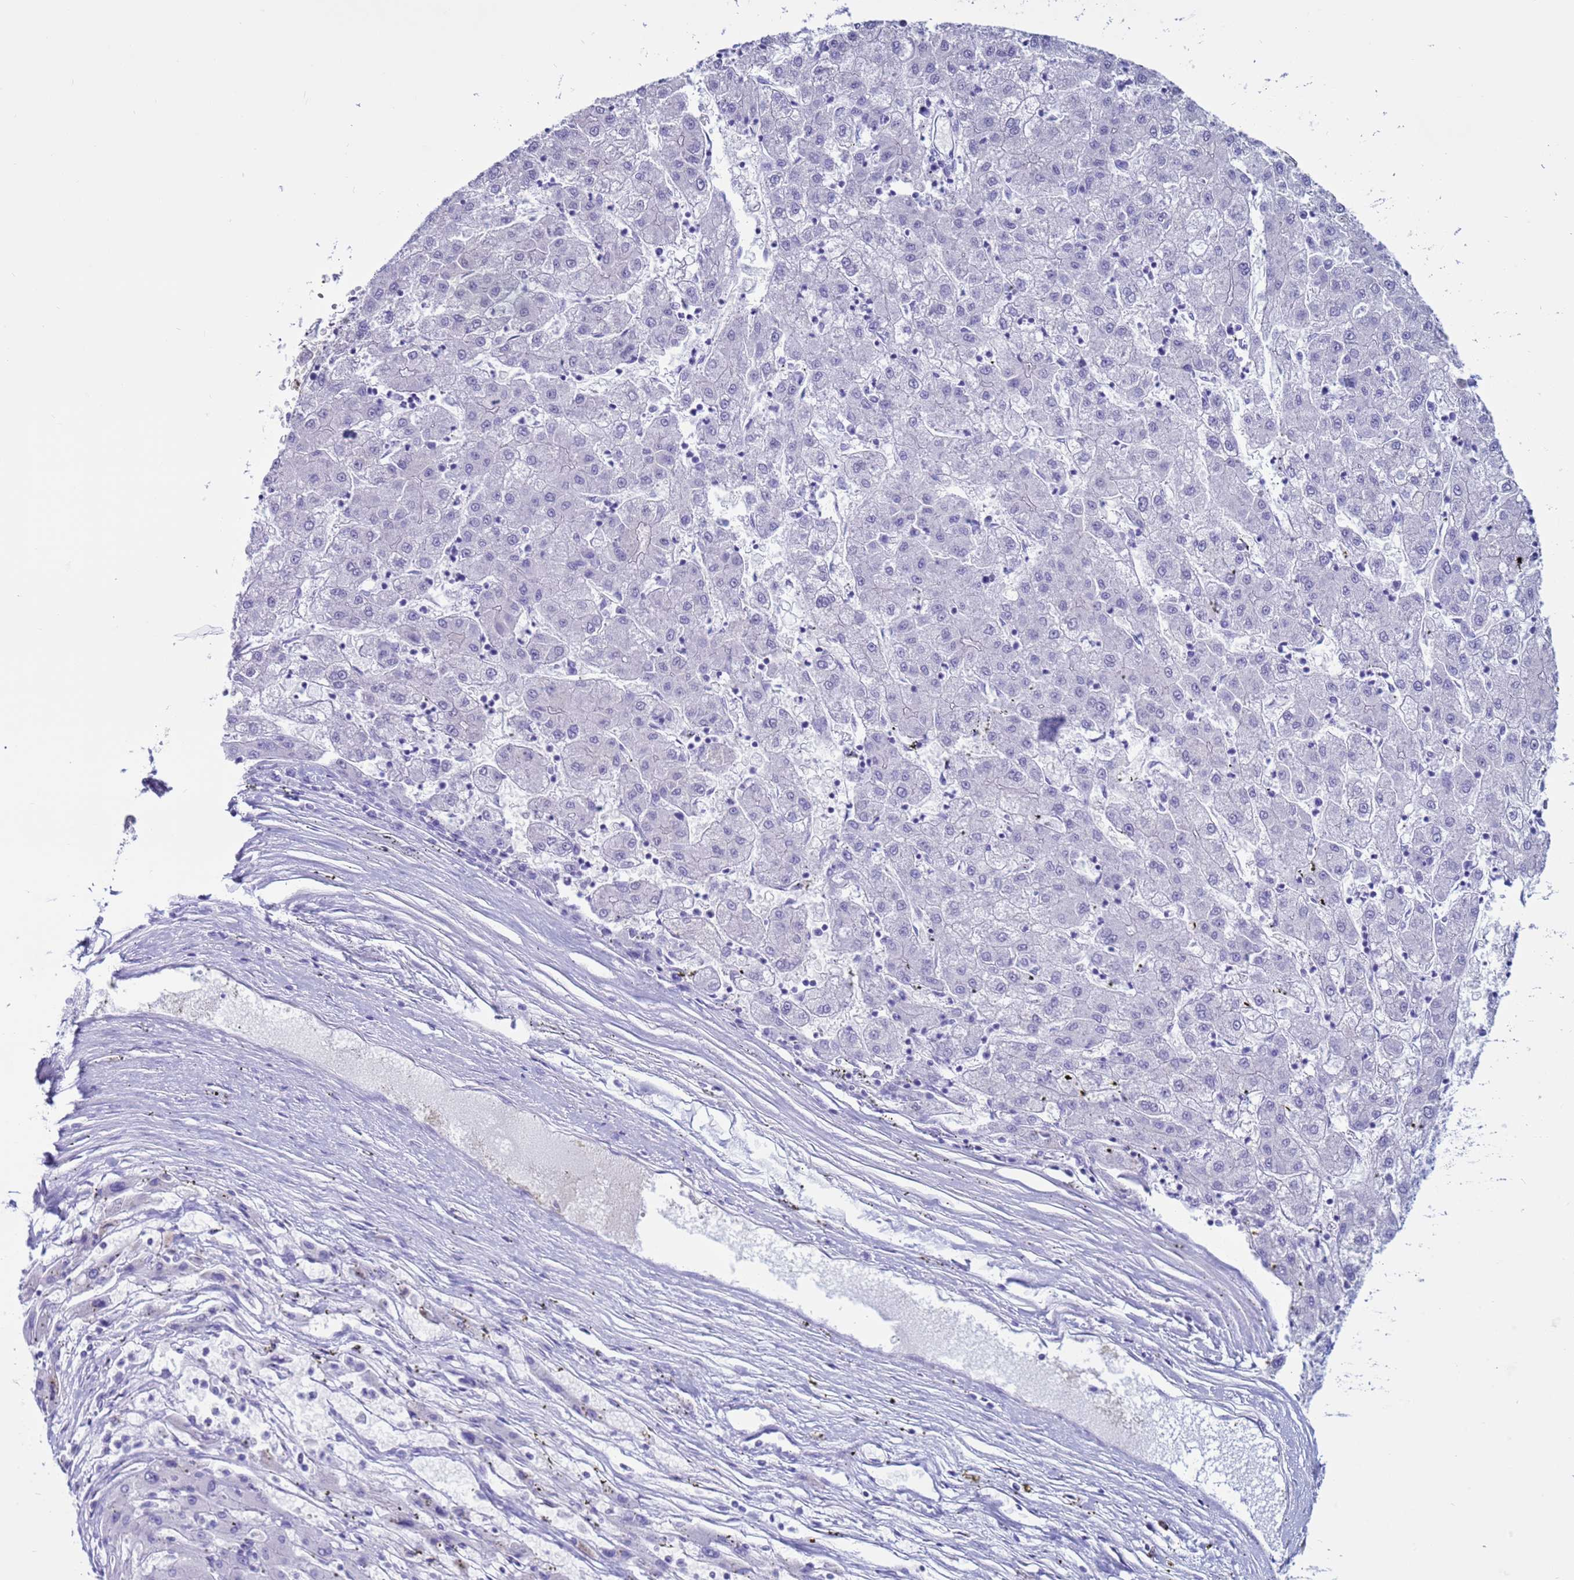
{"staining": {"intensity": "negative", "quantity": "none", "location": "none"}, "tissue": "liver cancer", "cell_type": "Tumor cells", "image_type": "cancer", "snomed": [{"axis": "morphology", "description": "Carcinoma, Hepatocellular, NOS"}, {"axis": "topography", "description": "Liver"}], "caption": "This histopathology image is of liver cancer stained with immunohistochemistry (IHC) to label a protein in brown with the nuclei are counter-stained blue. There is no positivity in tumor cells.", "gene": "CST4", "patient": {"sex": "male", "age": 72}}